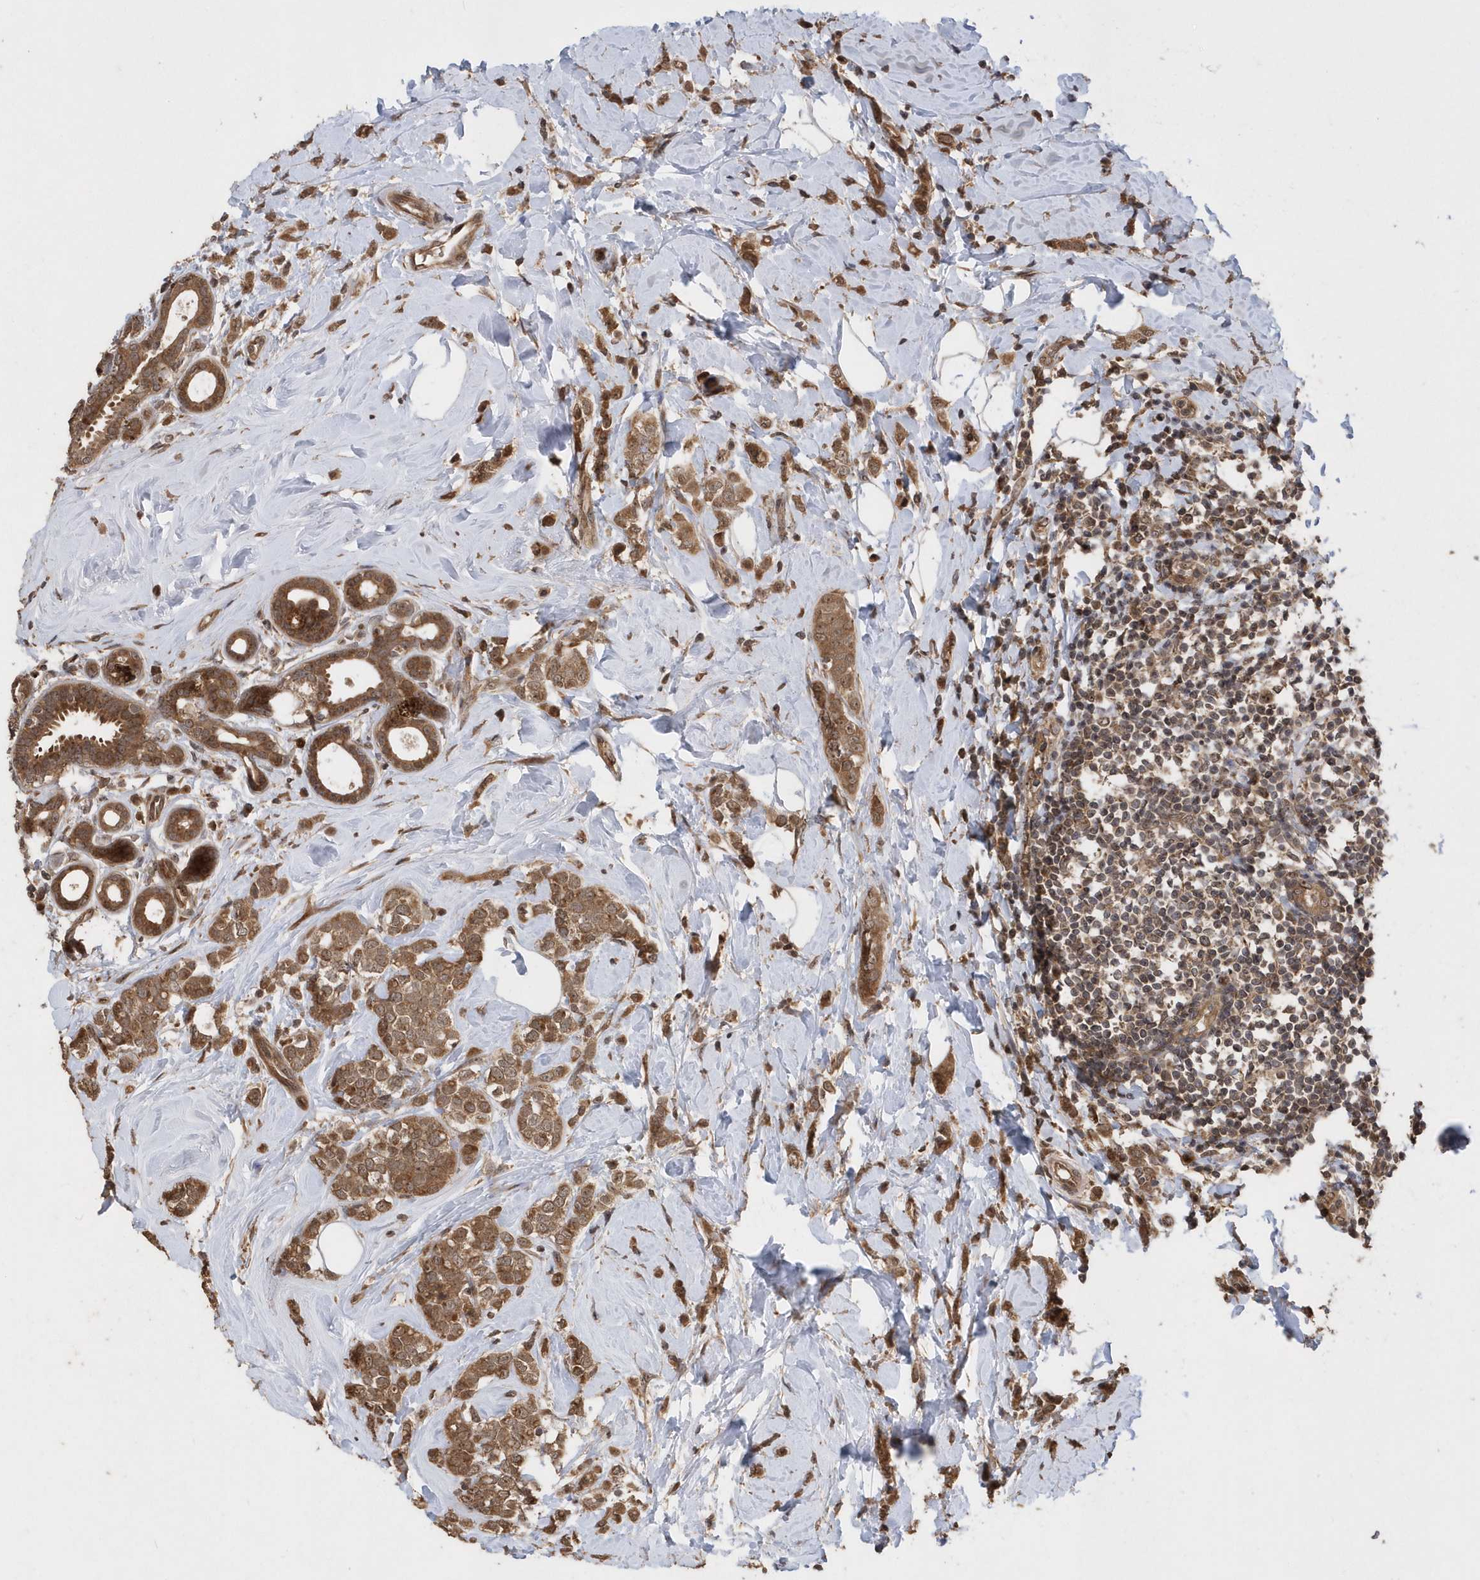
{"staining": {"intensity": "moderate", "quantity": ">75%", "location": "cytoplasmic/membranous"}, "tissue": "breast cancer", "cell_type": "Tumor cells", "image_type": "cancer", "snomed": [{"axis": "morphology", "description": "Lobular carcinoma"}, {"axis": "topography", "description": "Breast"}], "caption": "Human breast lobular carcinoma stained with a protein marker displays moderate staining in tumor cells.", "gene": "WASHC5", "patient": {"sex": "female", "age": 47}}